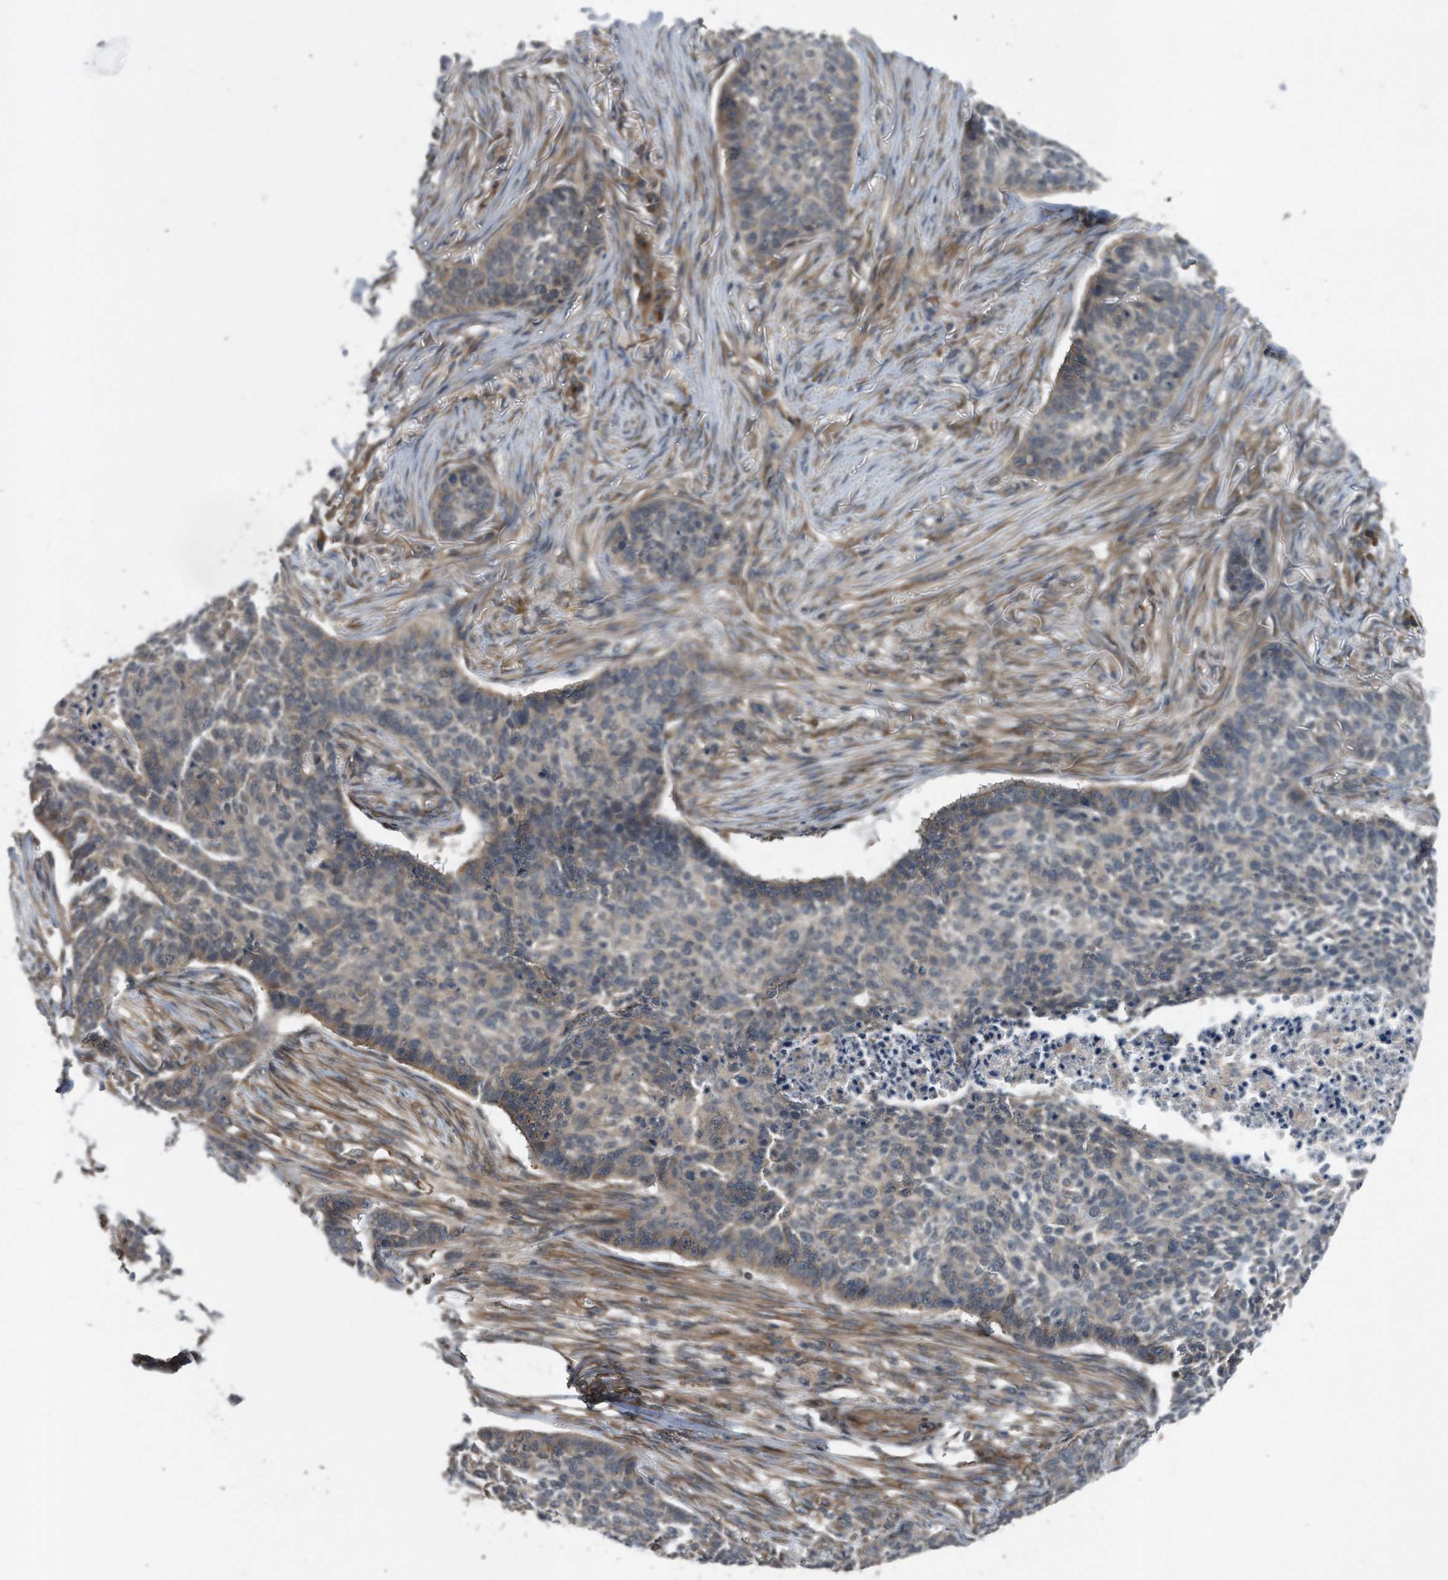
{"staining": {"intensity": "weak", "quantity": "25%-75%", "location": "cytoplasmic/membranous"}, "tissue": "skin cancer", "cell_type": "Tumor cells", "image_type": "cancer", "snomed": [{"axis": "morphology", "description": "Basal cell carcinoma"}, {"axis": "topography", "description": "Skin"}], "caption": "Brown immunohistochemical staining in human skin cancer shows weak cytoplasmic/membranous staining in about 25%-75% of tumor cells. The staining is performed using DAB brown chromogen to label protein expression. The nuclei are counter-stained blue using hematoxylin.", "gene": "ZNF79", "patient": {"sex": "male", "age": 85}}